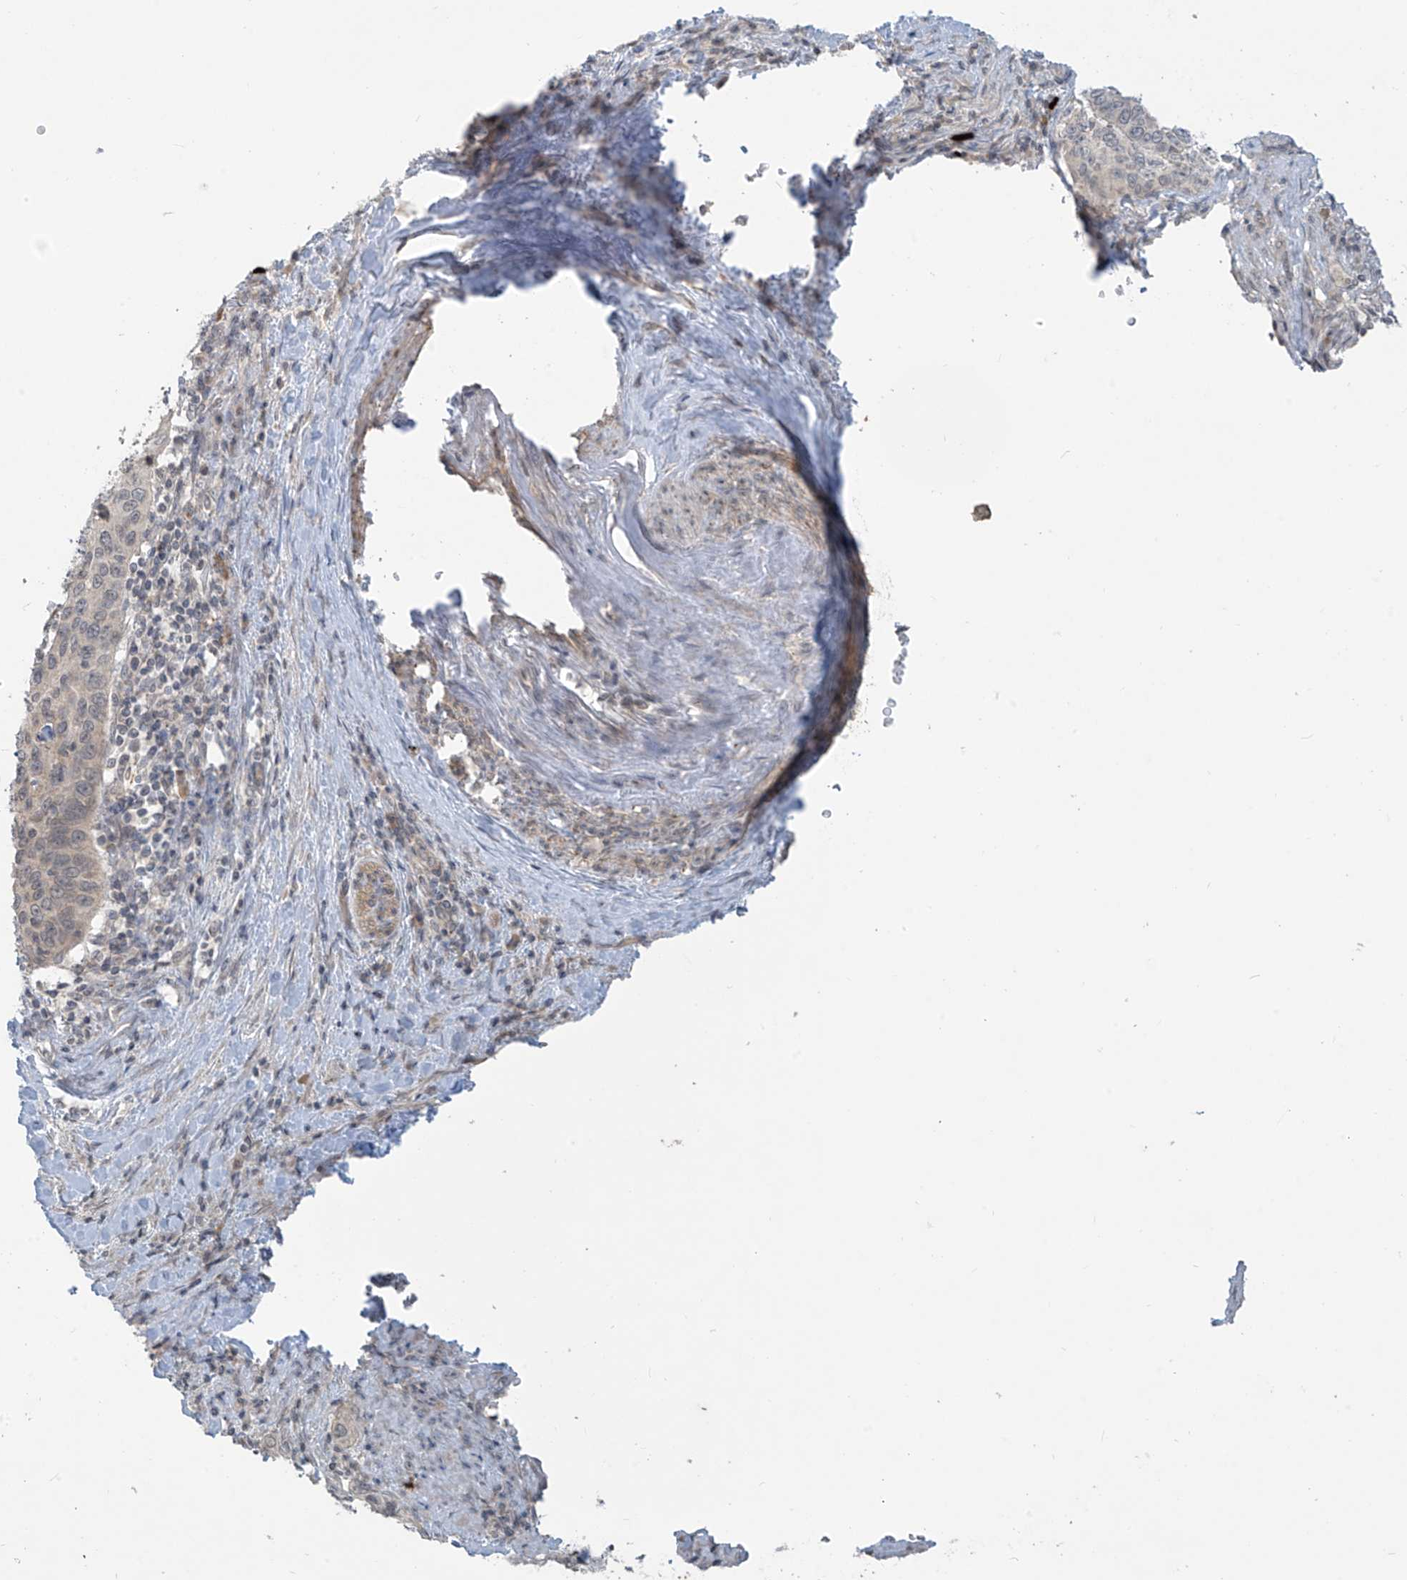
{"staining": {"intensity": "weak", "quantity": "<25%", "location": "cytoplasmic/membranous"}, "tissue": "cervical cancer", "cell_type": "Tumor cells", "image_type": "cancer", "snomed": [{"axis": "morphology", "description": "Squamous cell carcinoma, NOS"}, {"axis": "topography", "description": "Cervix"}], "caption": "This is a image of immunohistochemistry staining of cervical squamous cell carcinoma, which shows no positivity in tumor cells.", "gene": "DGKQ", "patient": {"sex": "female", "age": 60}}